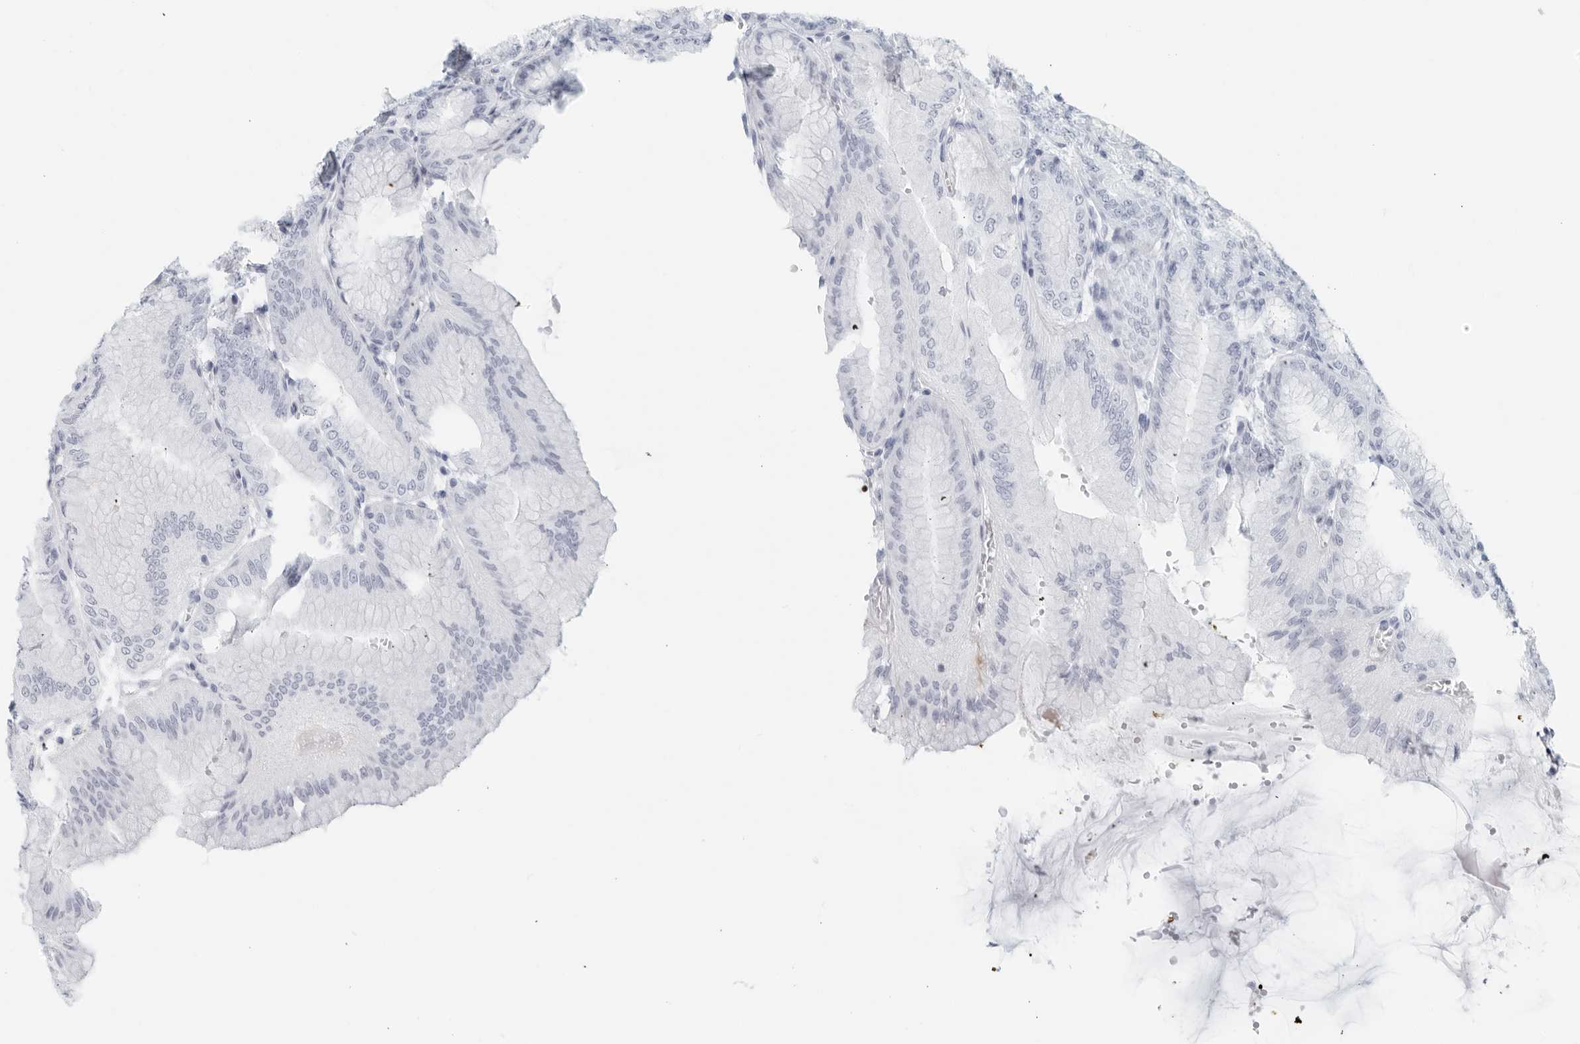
{"staining": {"intensity": "negative", "quantity": "none", "location": "none"}, "tissue": "stomach", "cell_type": "Glandular cells", "image_type": "normal", "snomed": [{"axis": "morphology", "description": "Normal tissue, NOS"}, {"axis": "topography", "description": "Stomach, lower"}], "caption": "DAB immunohistochemical staining of unremarkable human stomach exhibits no significant staining in glandular cells.", "gene": "FGG", "patient": {"sex": "male", "age": 71}}